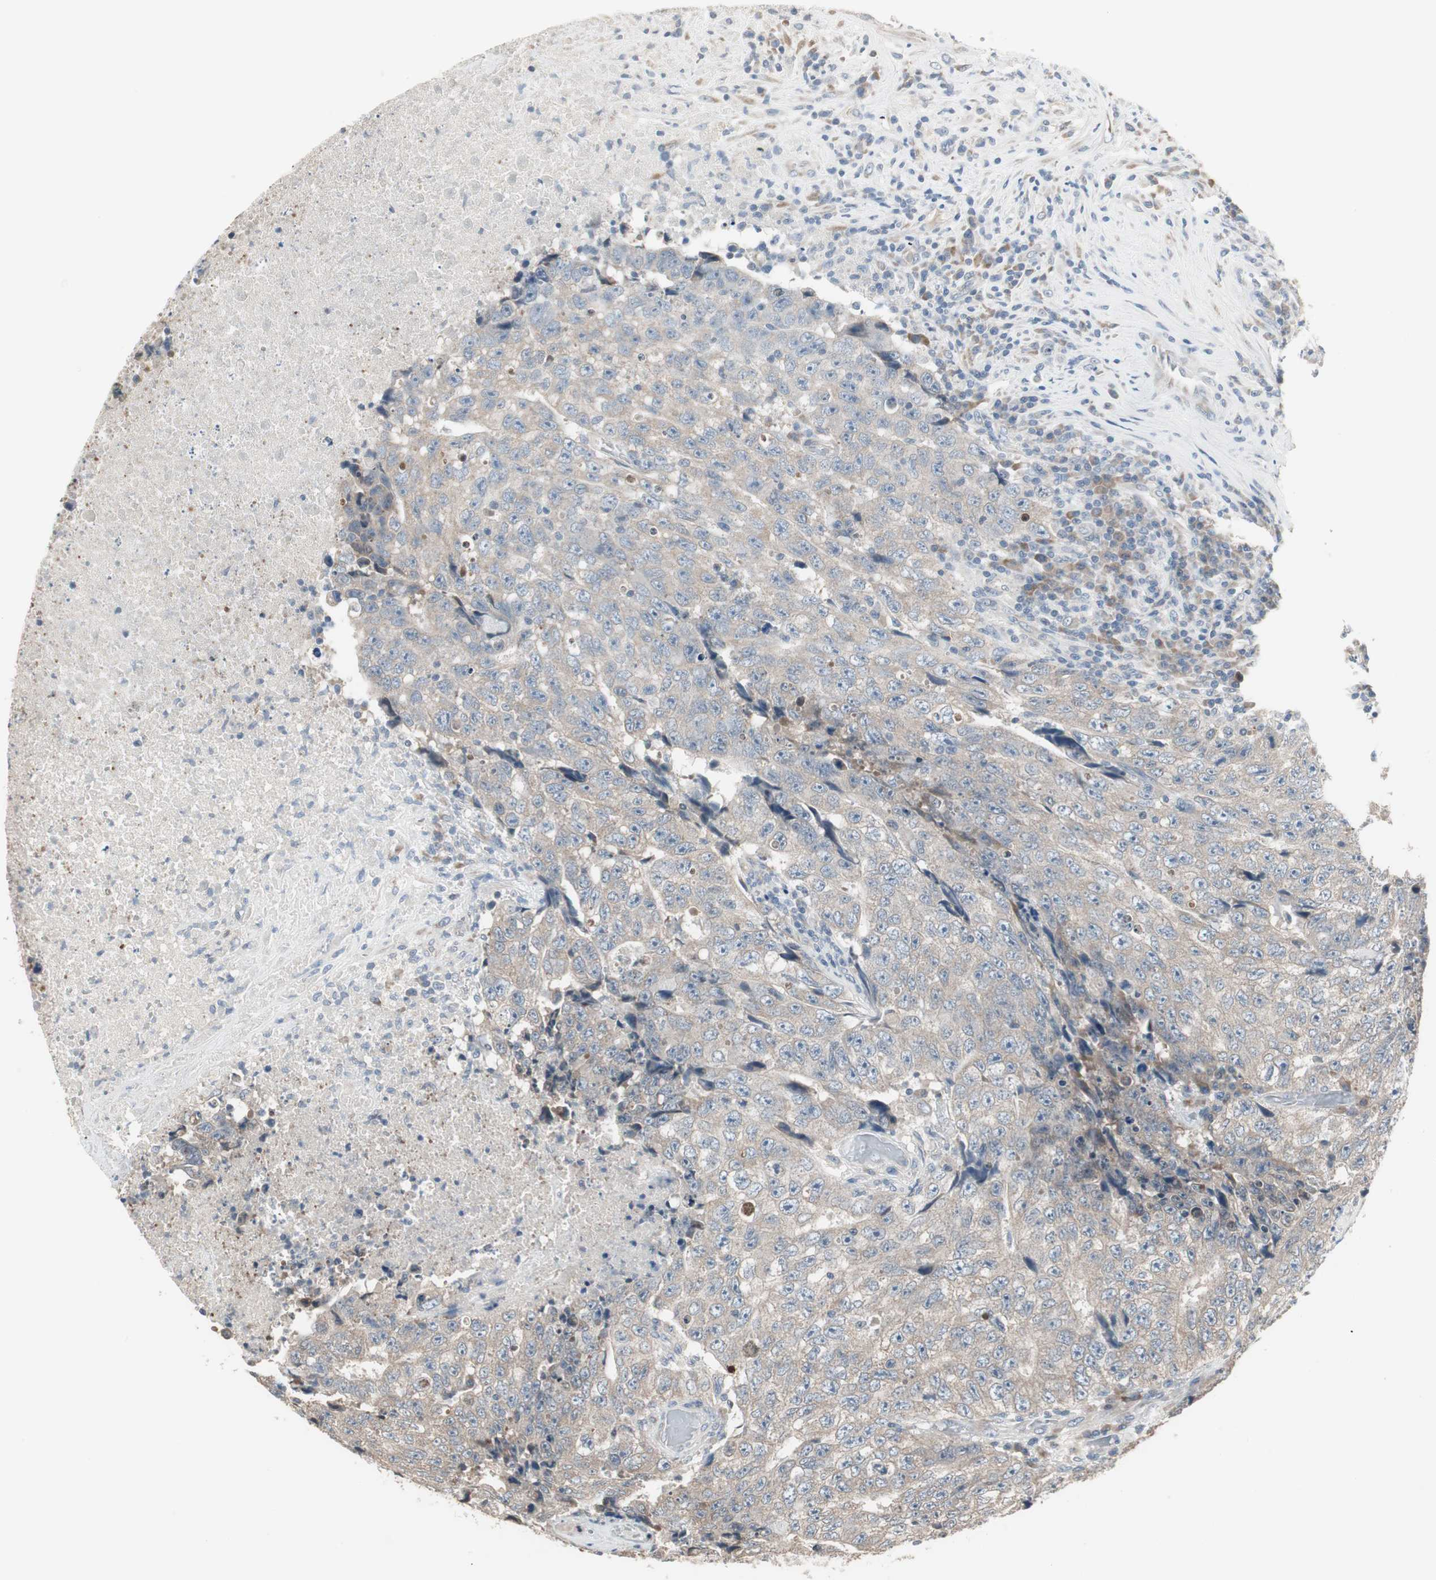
{"staining": {"intensity": "weak", "quantity": ">75%", "location": "cytoplasmic/membranous"}, "tissue": "testis cancer", "cell_type": "Tumor cells", "image_type": "cancer", "snomed": [{"axis": "morphology", "description": "Necrosis, NOS"}, {"axis": "morphology", "description": "Carcinoma, Embryonal, NOS"}, {"axis": "topography", "description": "Testis"}], "caption": "Immunohistochemistry histopathology image of human embryonal carcinoma (testis) stained for a protein (brown), which reveals low levels of weak cytoplasmic/membranous staining in approximately >75% of tumor cells.", "gene": "PDZK1", "patient": {"sex": "male", "age": 19}}